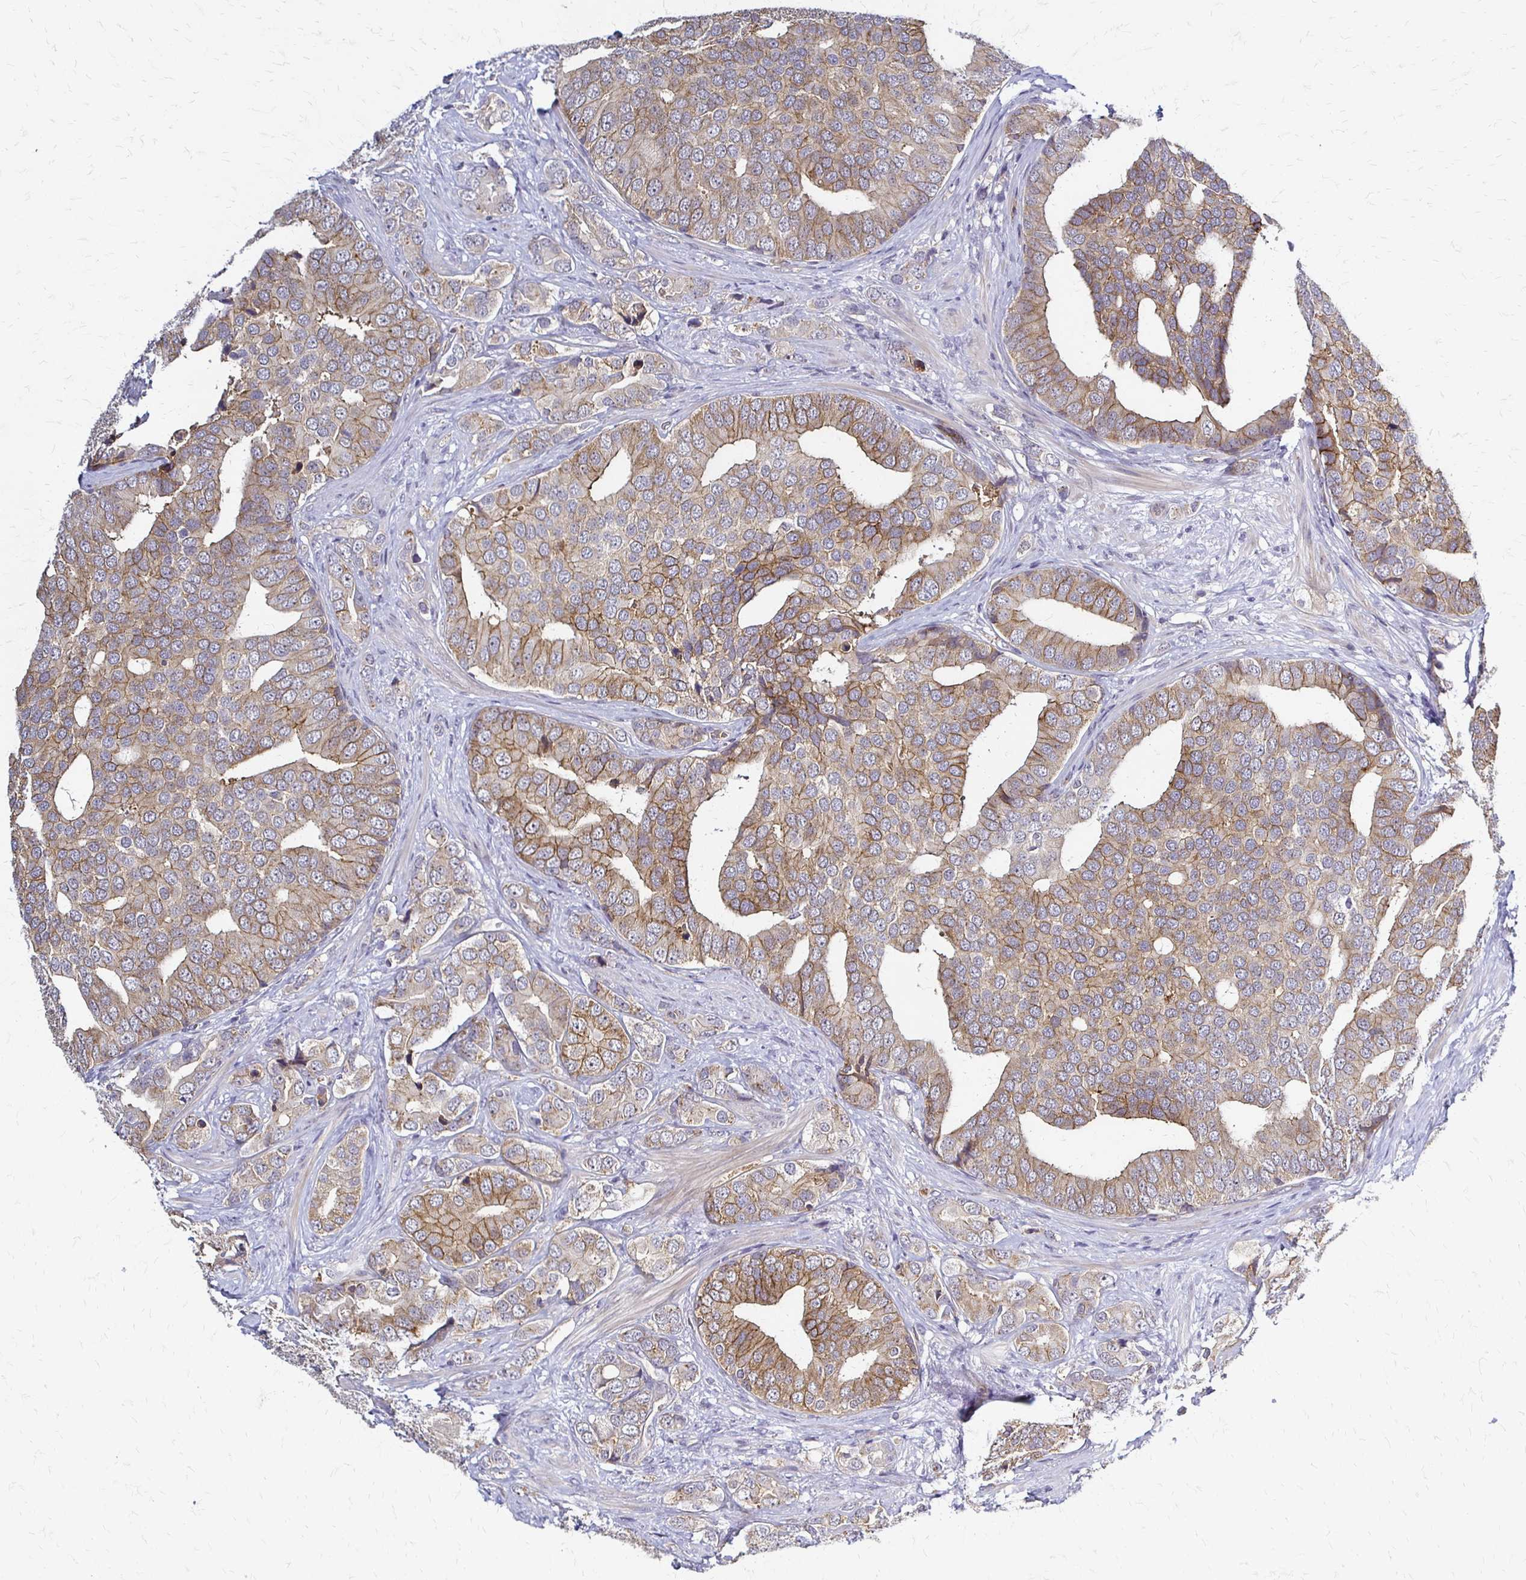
{"staining": {"intensity": "moderate", "quantity": "25%-75%", "location": "cytoplasmic/membranous"}, "tissue": "prostate cancer", "cell_type": "Tumor cells", "image_type": "cancer", "snomed": [{"axis": "morphology", "description": "Adenocarcinoma, High grade"}, {"axis": "topography", "description": "Prostate"}], "caption": "Human prostate cancer stained with a protein marker shows moderate staining in tumor cells.", "gene": "SLC9A9", "patient": {"sex": "male", "age": 62}}